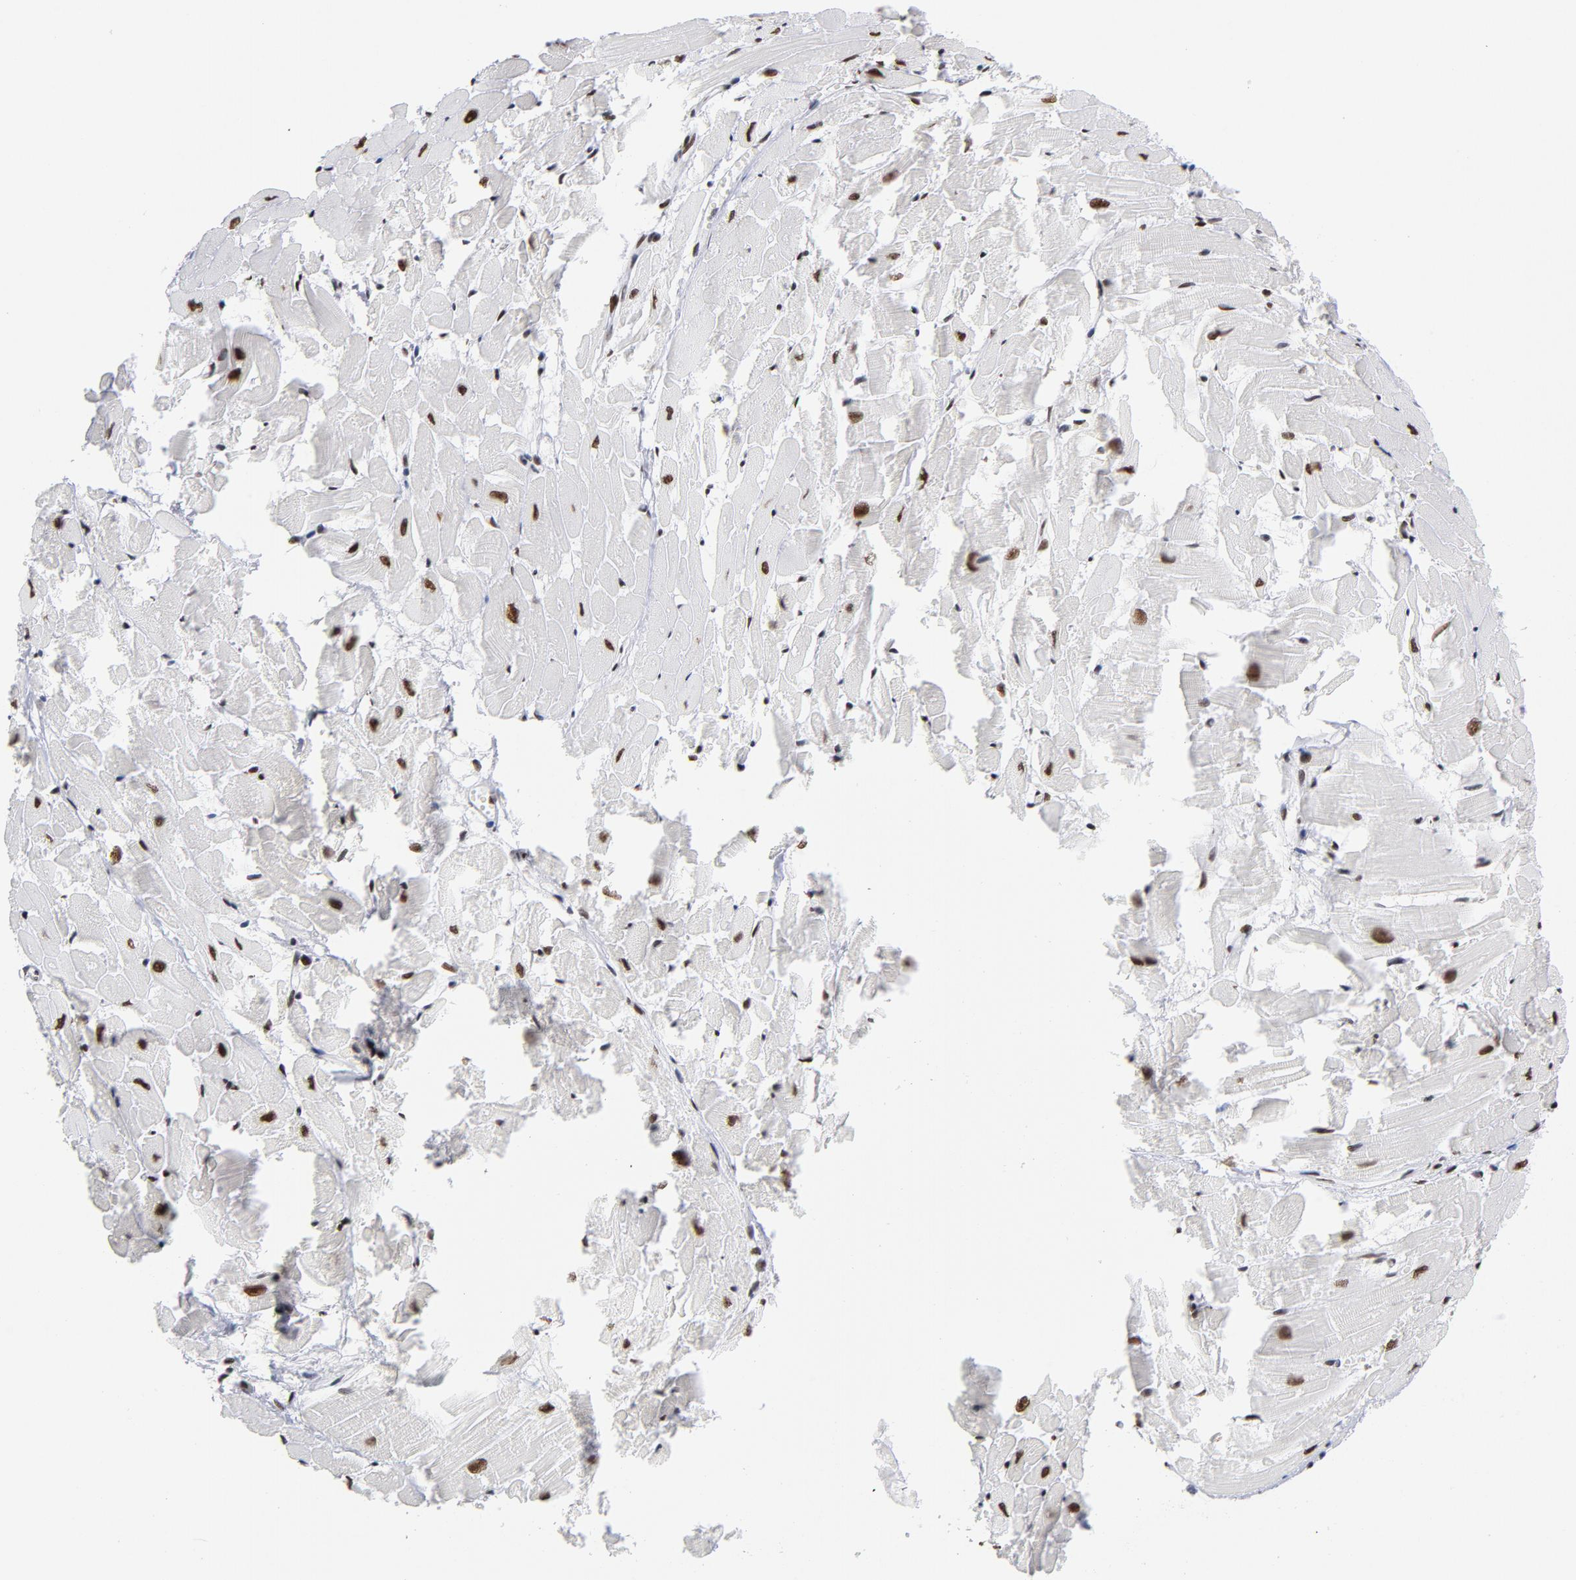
{"staining": {"intensity": "strong", "quantity": ">75%", "location": "nuclear"}, "tissue": "heart muscle", "cell_type": "Cardiomyocytes", "image_type": "normal", "snomed": [{"axis": "morphology", "description": "Normal tissue, NOS"}, {"axis": "topography", "description": "Heart"}], "caption": "Benign heart muscle demonstrates strong nuclear positivity in about >75% of cardiomyocytes, visualized by immunohistochemistry. The protein of interest is stained brown, and the nuclei are stained in blue (DAB IHC with brightfield microscopy, high magnification).", "gene": "TOP2B", "patient": {"sex": "female", "age": 19}}